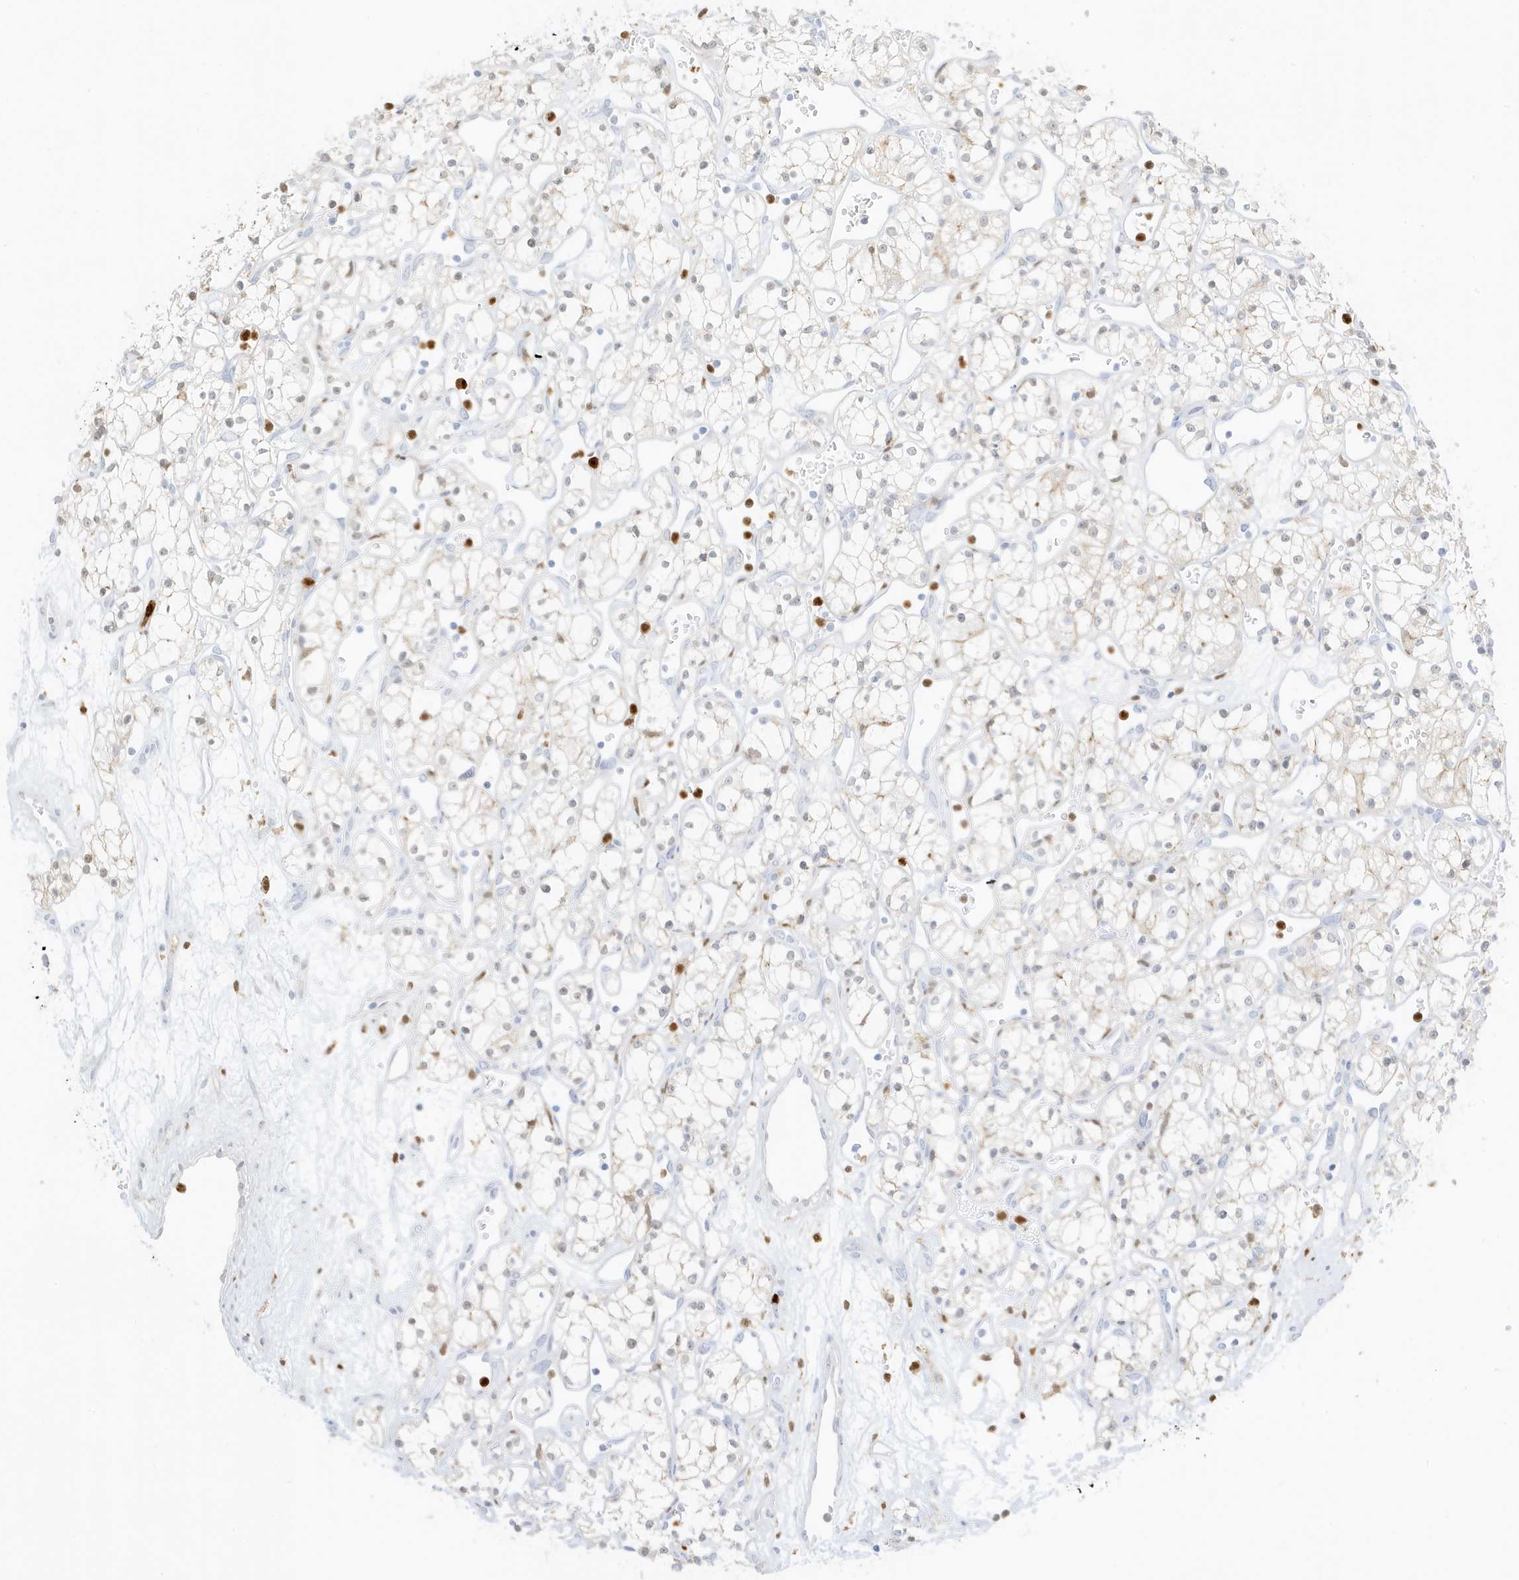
{"staining": {"intensity": "negative", "quantity": "none", "location": "none"}, "tissue": "renal cancer", "cell_type": "Tumor cells", "image_type": "cancer", "snomed": [{"axis": "morphology", "description": "Adenocarcinoma, NOS"}, {"axis": "topography", "description": "Kidney"}], "caption": "Tumor cells show no significant protein expression in adenocarcinoma (renal). (Brightfield microscopy of DAB immunohistochemistry at high magnification).", "gene": "GCA", "patient": {"sex": "male", "age": 59}}